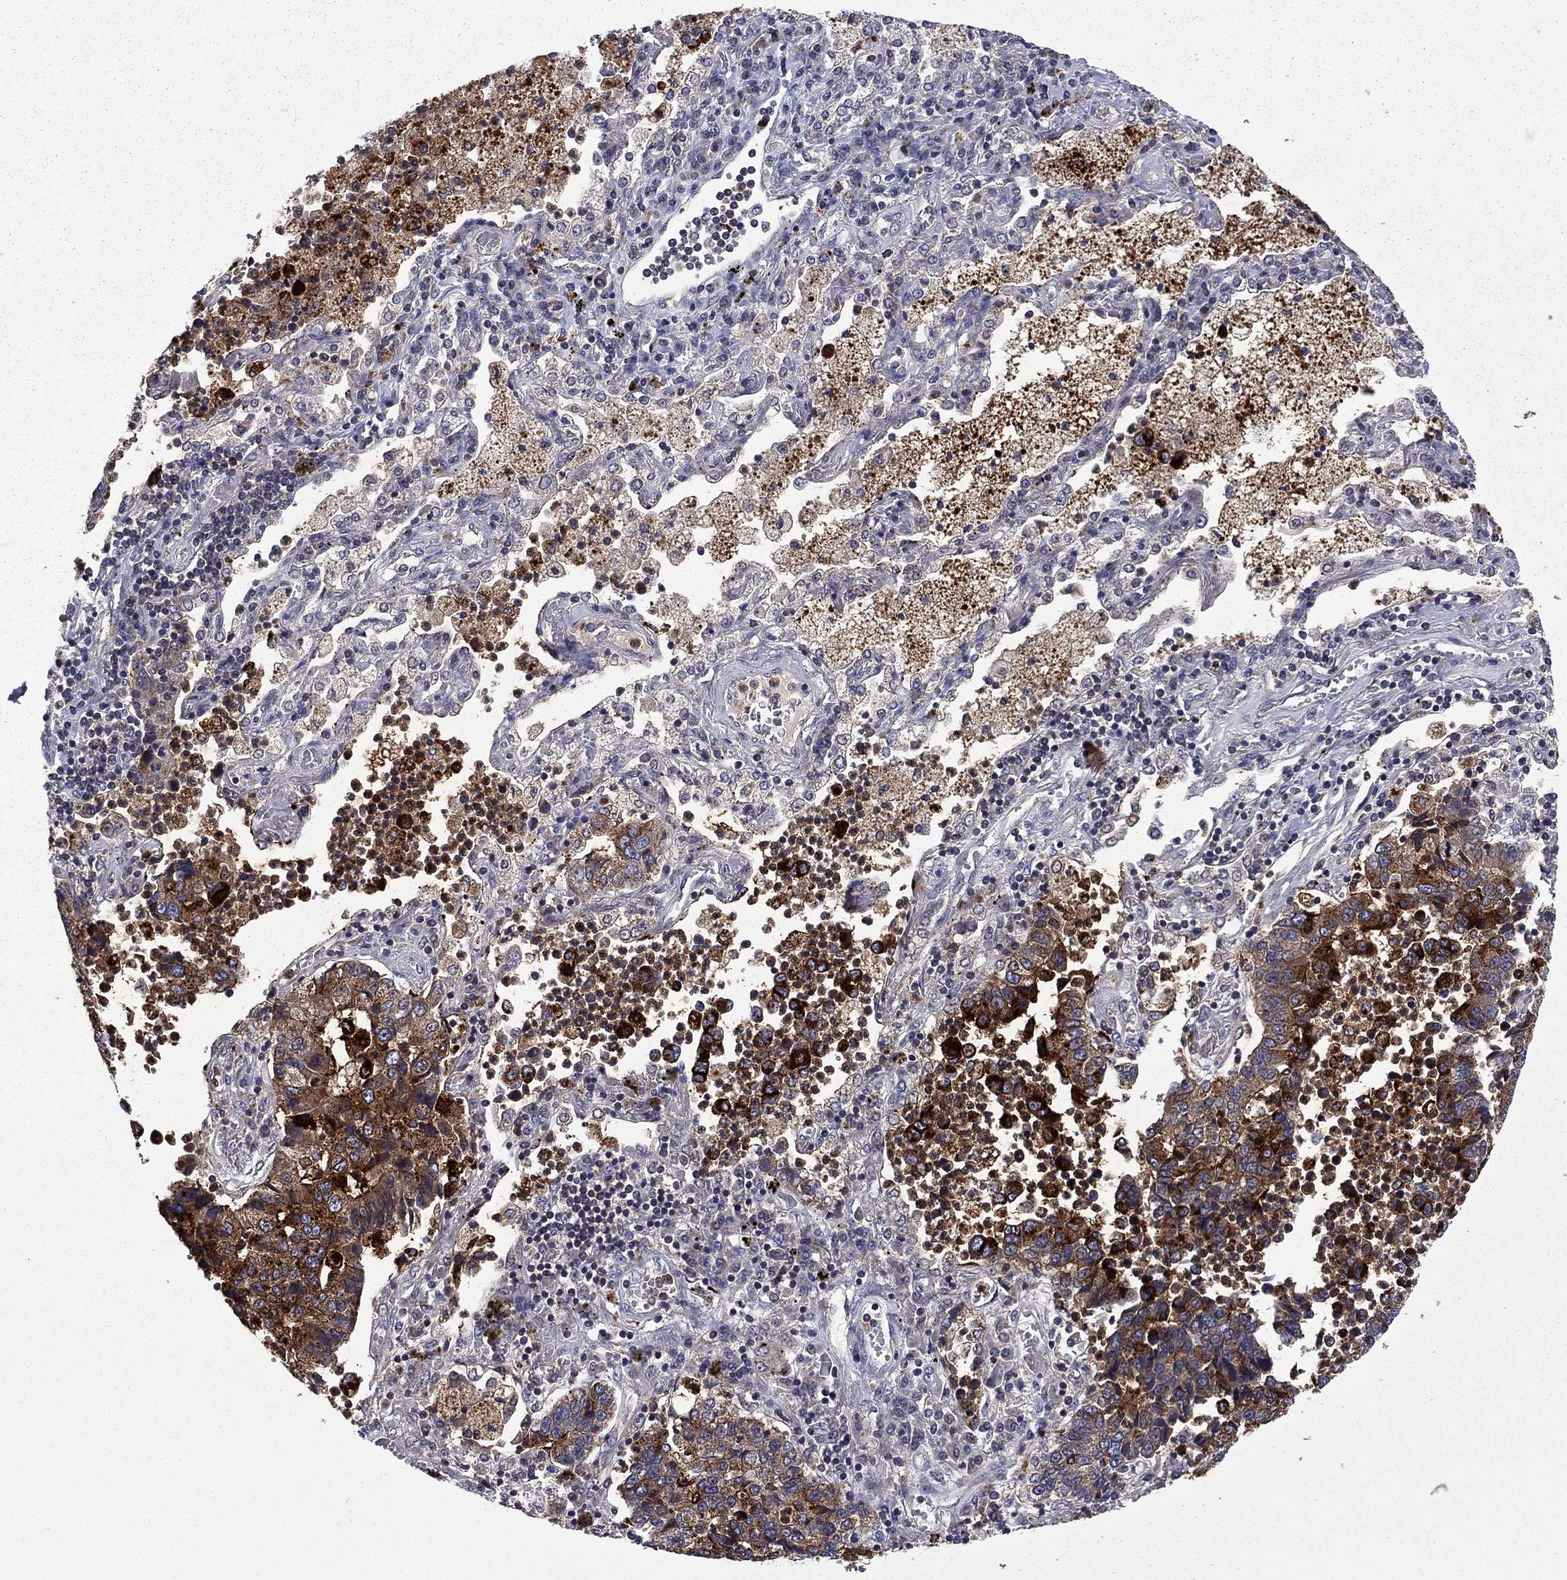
{"staining": {"intensity": "strong", "quantity": "<25%", "location": "cytoplasmic/membranous"}, "tissue": "lung cancer", "cell_type": "Tumor cells", "image_type": "cancer", "snomed": [{"axis": "morphology", "description": "Adenocarcinoma, NOS"}, {"axis": "topography", "description": "Lung"}], "caption": "Tumor cells exhibit medium levels of strong cytoplasmic/membranous staining in approximately <25% of cells in human lung adenocarcinoma.", "gene": "CEACAM7", "patient": {"sex": "female", "age": 57}}